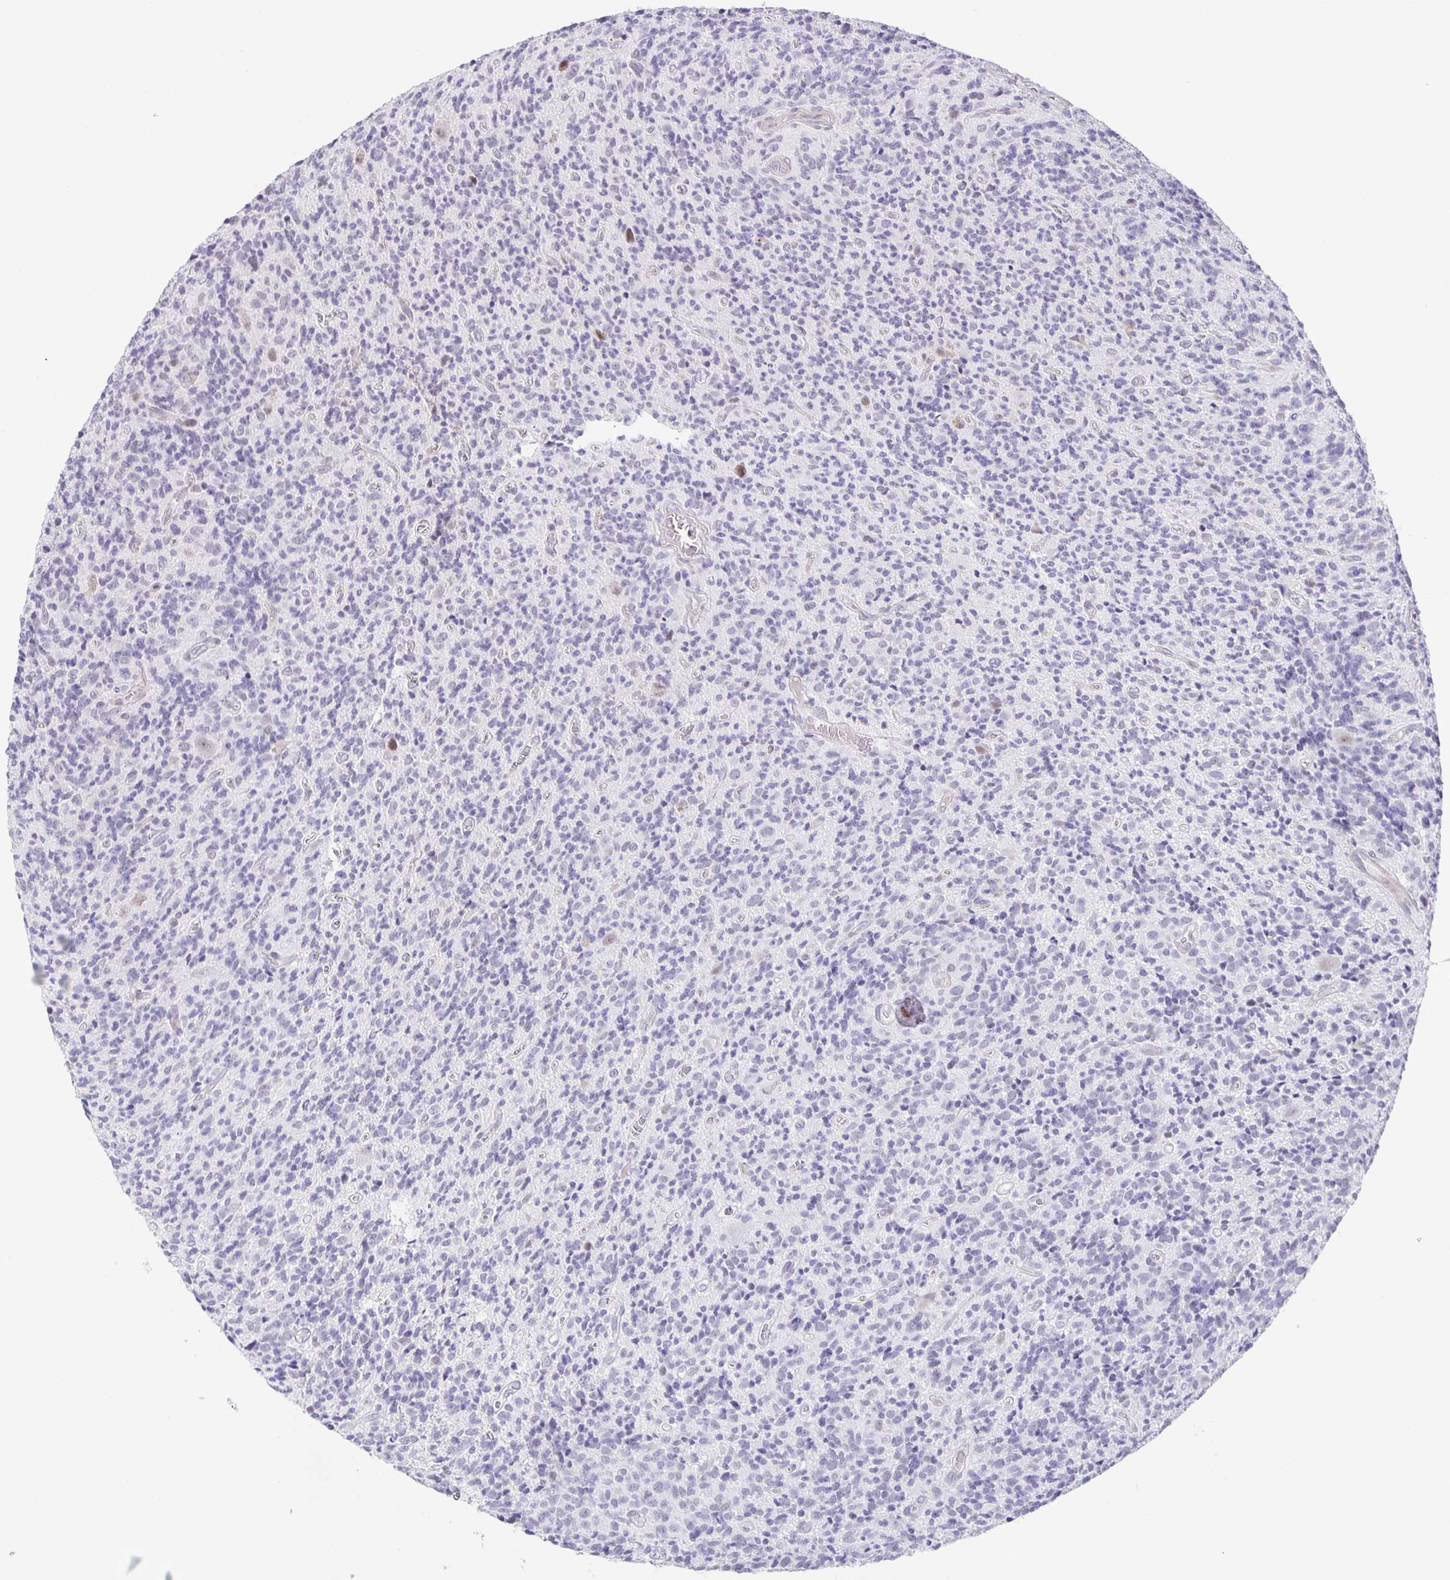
{"staining": {"intensity": "negative", "quantity": "none", "location": "none"}, "tissue": "glioma", "cell_type": "Tumor cells", "image_type": "cancer", "snomed": [{"axis": "morphology", "description": "Glioma, malignant, High grade"}, {"axis": "topography", "description": "Brain"}], "caption": "IHC image of glioma stained for a protein (brown), which reveals no positivity in tumor cells.", "gene": "PHRF1", "patient": {"sex": "male", "age": 76}}